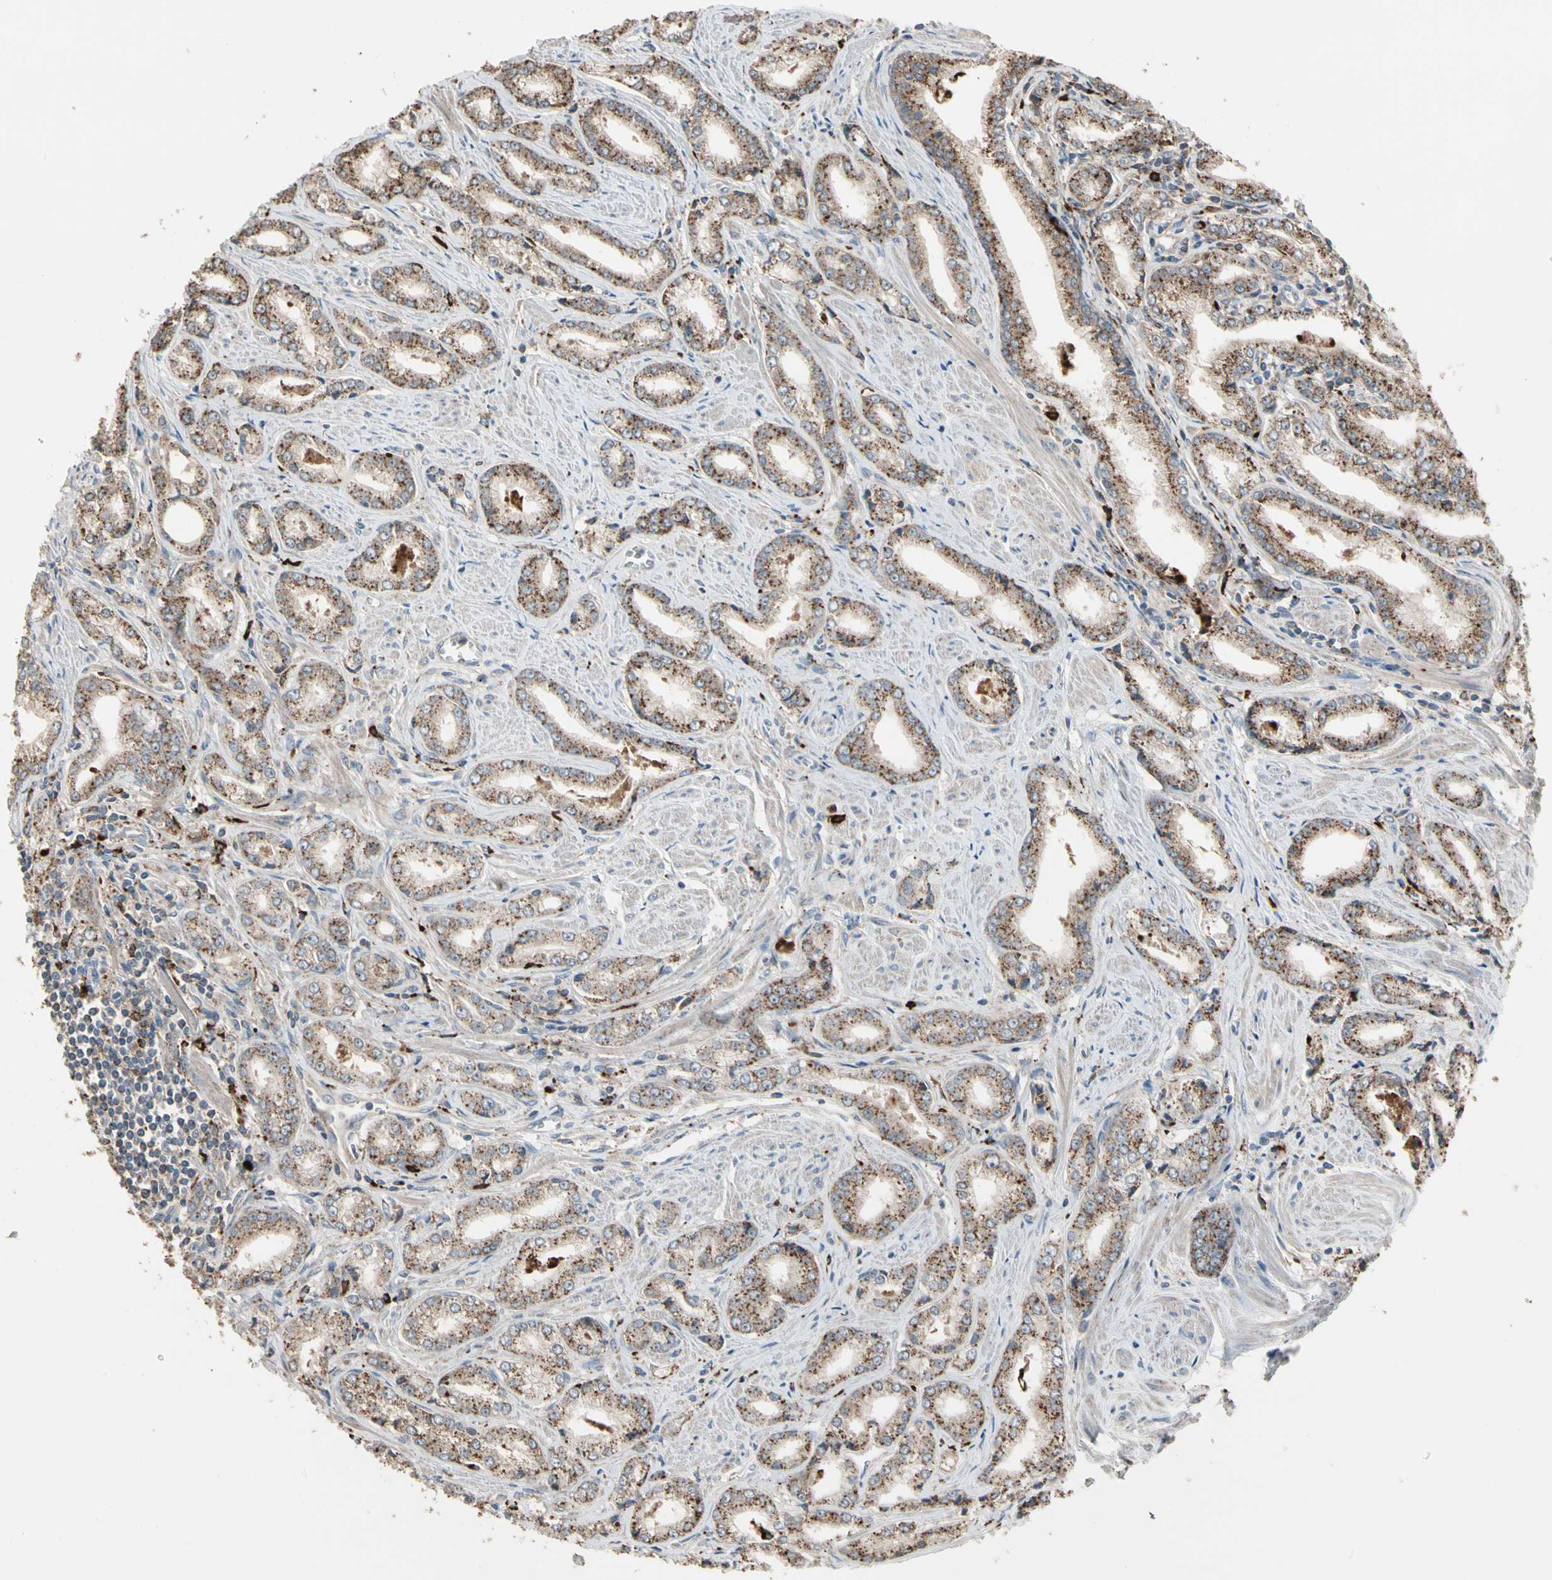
{"staining": {"intensity": "moderate", "quantity": ">75%", "location": "cytoplasmic/membranous"}, "tissue": "prostate cancer", "cell_type": "Tumor cells", "image_type": "cancer", "snomed": [{"axis": "morphology", "description": "Adenocarcinoma, Low grade"}, {"axis": "topography", "description": "Prostate"}], "caption": "Immunohistochemistry (IHC) staining of prostate cancer (low-grade adenocarcinoma), which demonstrates medium levels of moderate cytoplasmic/membranous staining in about >75% of tumor cells indicating moderate cytoplasmic/membranous protein positivity. The staining was performed using DAB (brown) for protein detection and nuclei were counterstained in hematoxylin (blue).", "gene": "GM2A", "patient": {"sex": "male", "age": 64}}